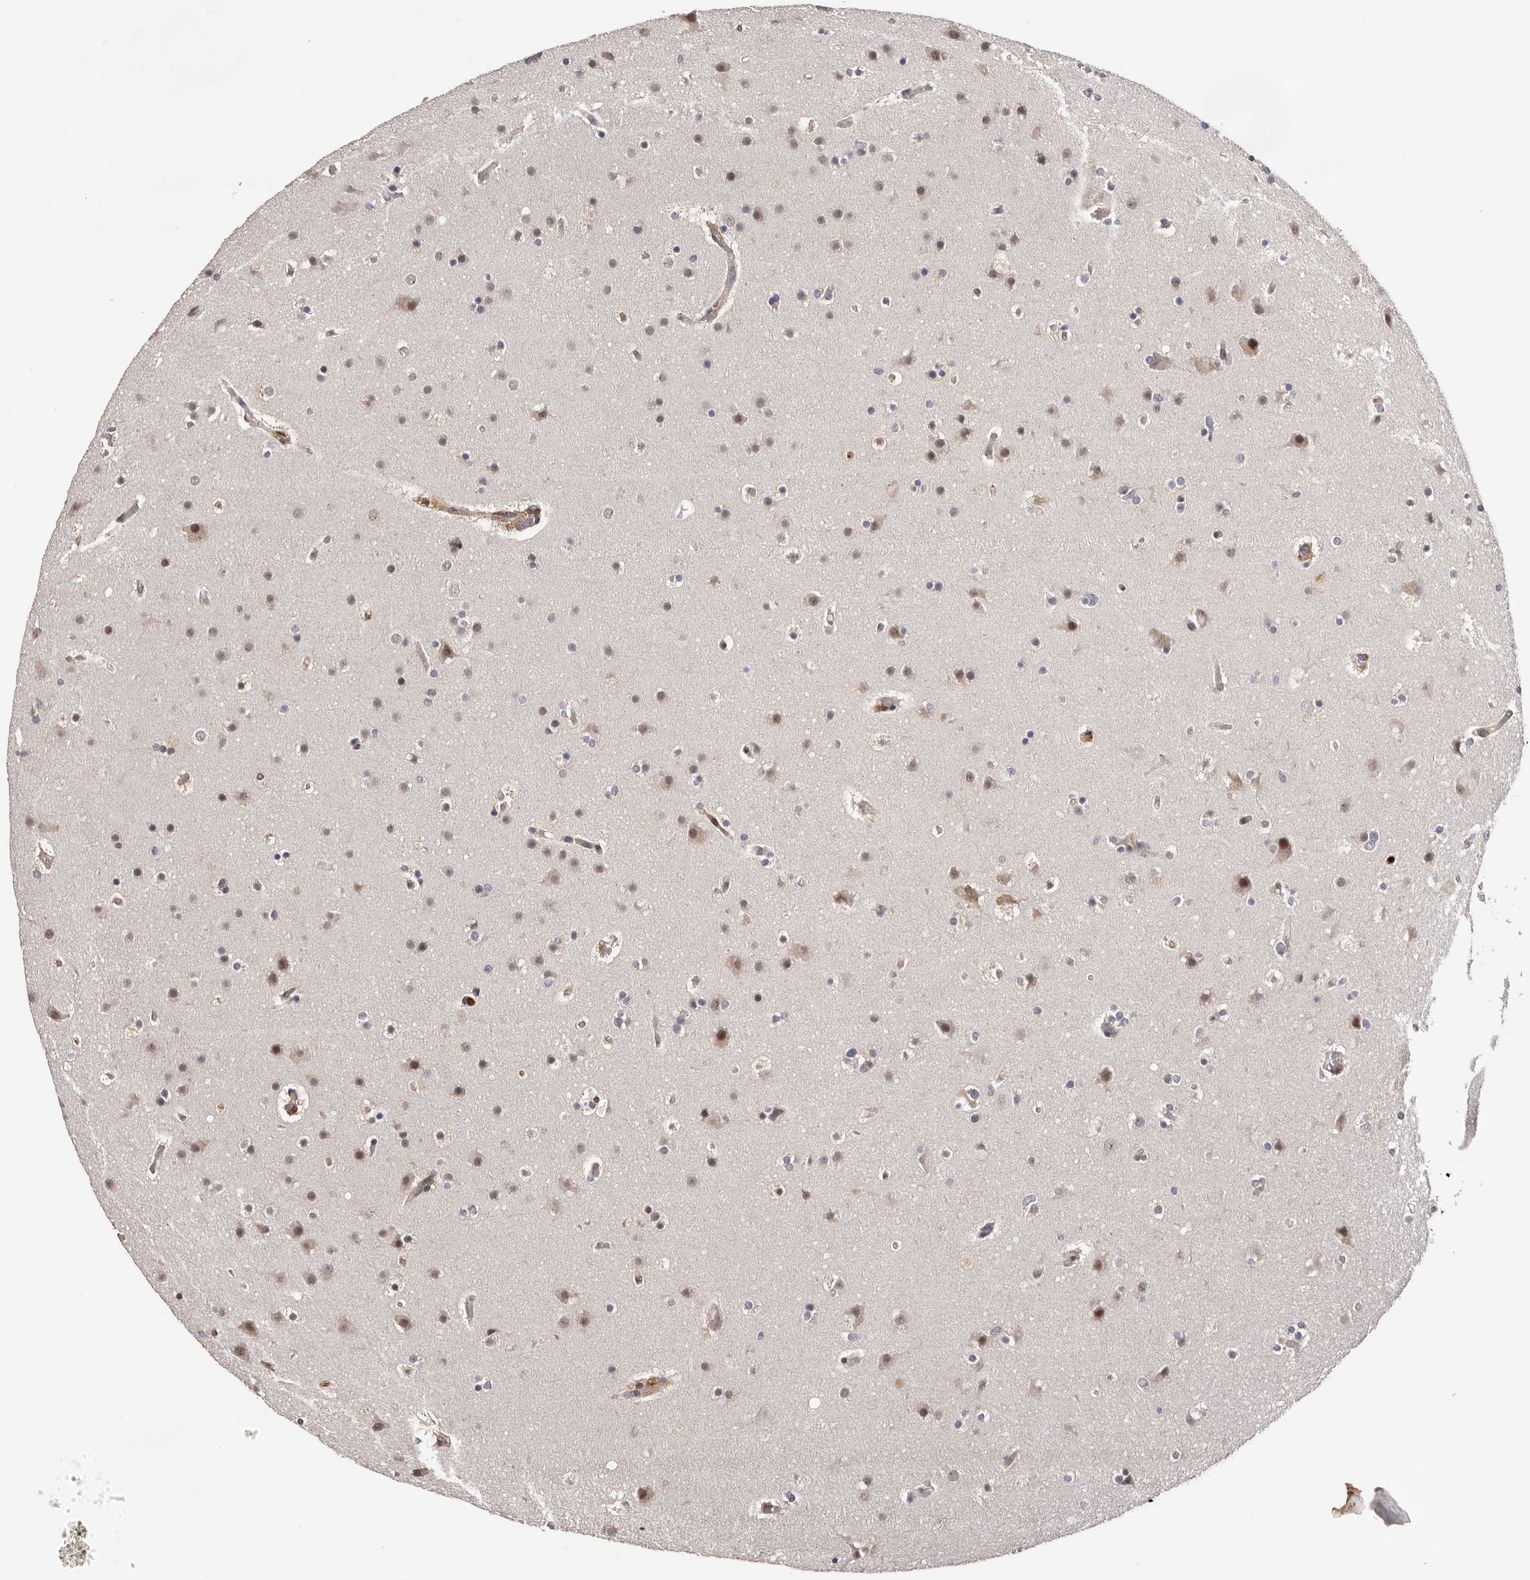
{"staining": {"intensity": "moderate", "quantity": "<25%", "location": "nuclear"}, "tissue": "glioma", "cell_type": "Tumor cells", "image_type": "cancer", "snomed": [{"axis": "morphology", "description": "Glioma, malignant, High grade"}, {"axis": "topography", "description": "Cerebral cortex"}], "caption": "Human malignant high-grade glioma stained with a protein marker reveals moderate staining in tumor cells.", "gene": "PRR12", "patient": {"sex": "female", "age": 36}}